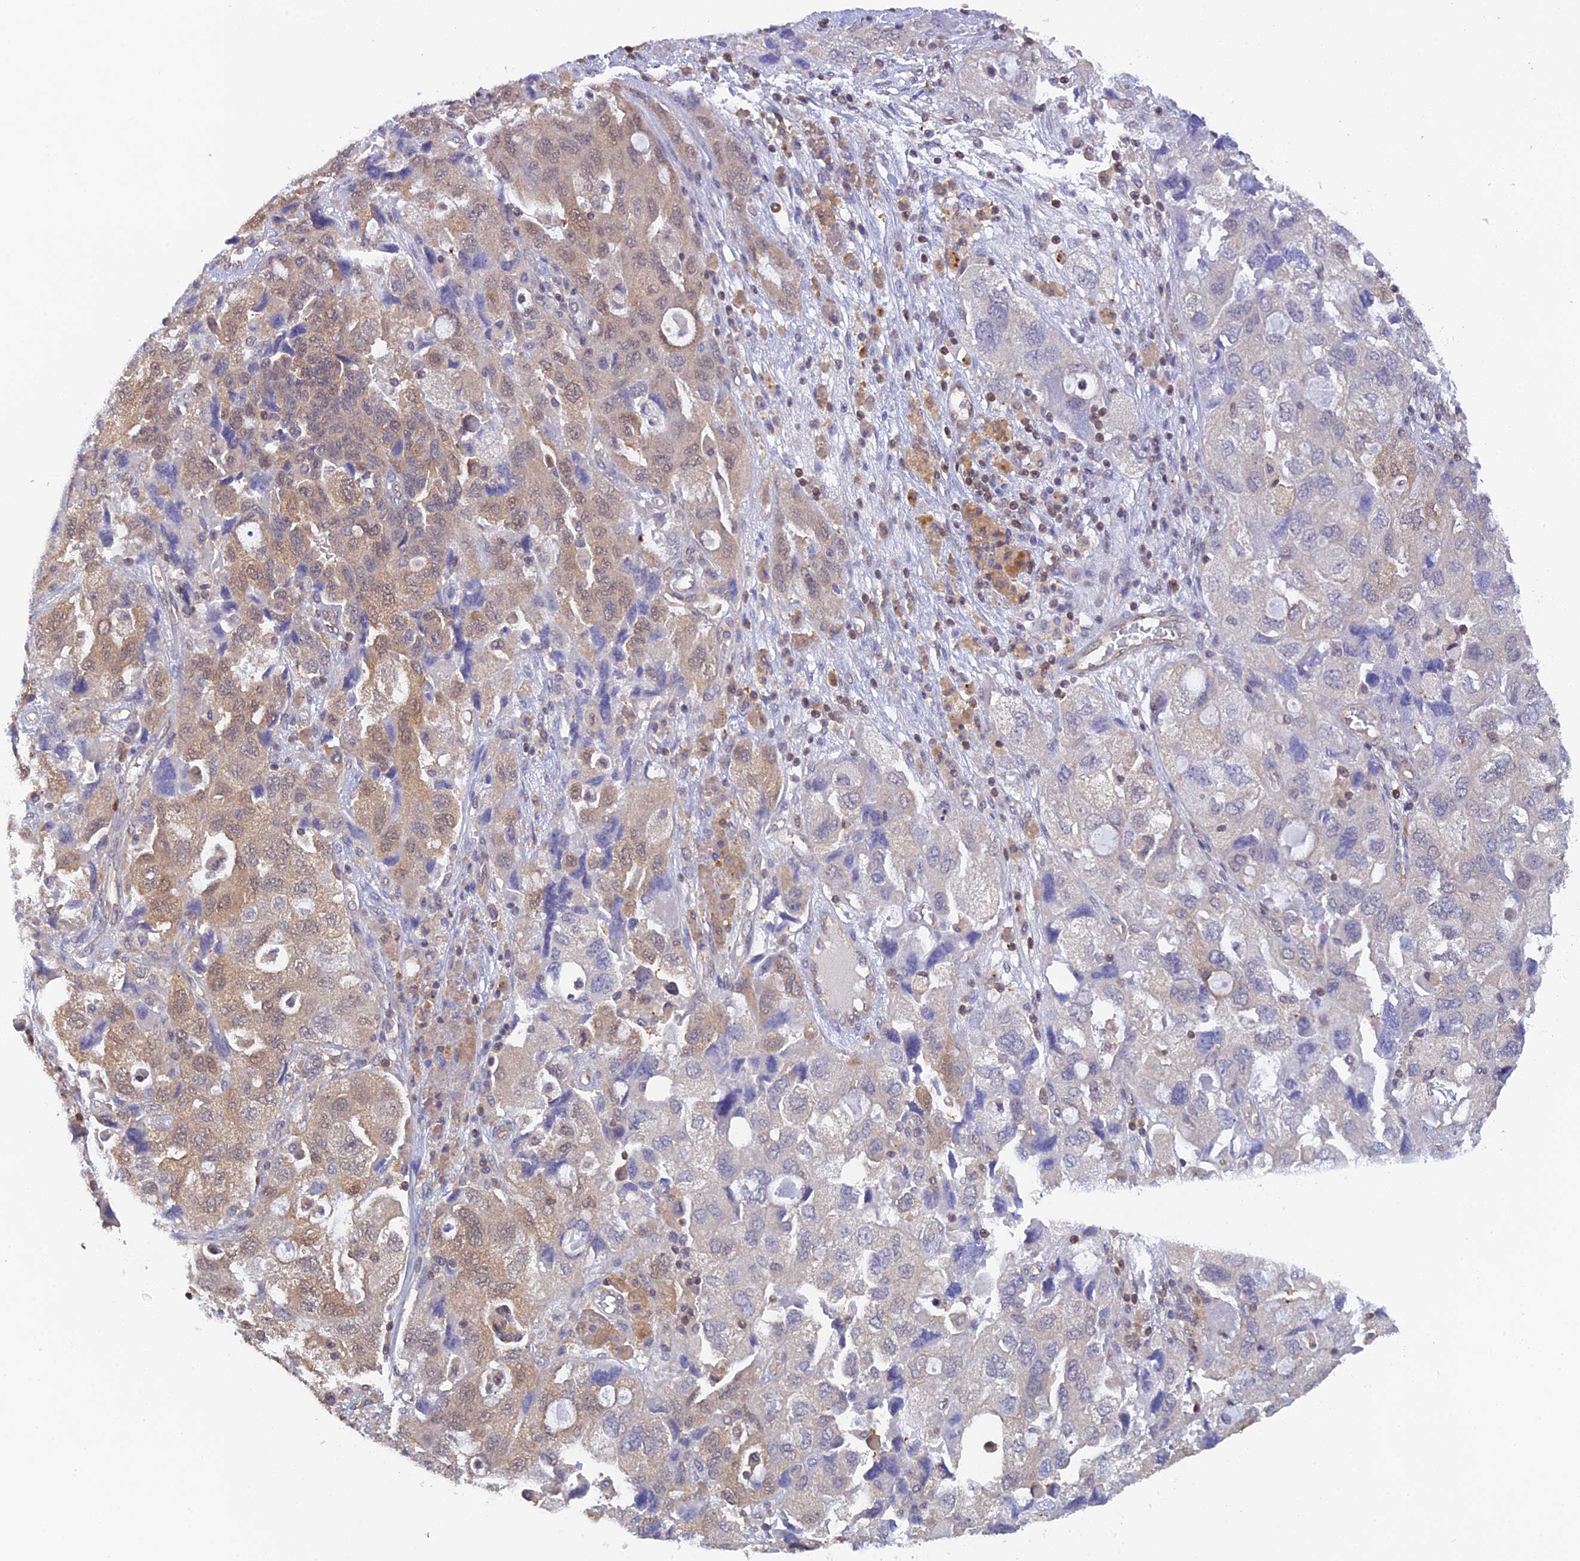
{"staining": {"intensity": "moderate", "quantity": "<25%", "location": "cytoplasmic/membranous,nuclear"}, "tissue": "ovarian cancer", "cell_type": "Tumor cells", "image_type": "cancer", "snomed": [{"axis": "morphology", "description": "Carcinoma, NOS"}, {"axis": "morphology", "description": "Cystadenocarcinoma, serous, NOS"}, {"axis": "topography", "description": "Ovary"}], "caption": "Immunohistochemistry histopathology image of neoplastic tissue: human ovarian carcinoma stained using immunohistochemistry reveals low levels of moderate protein expression localized specifically in the cytoplasmic/membranous and nuclear of tumor cells, appearing as a cytoplasmic/membranous and nuclear brown color.", "gene": "HINT1", "patient": {"sex": "female", "age": 69}}